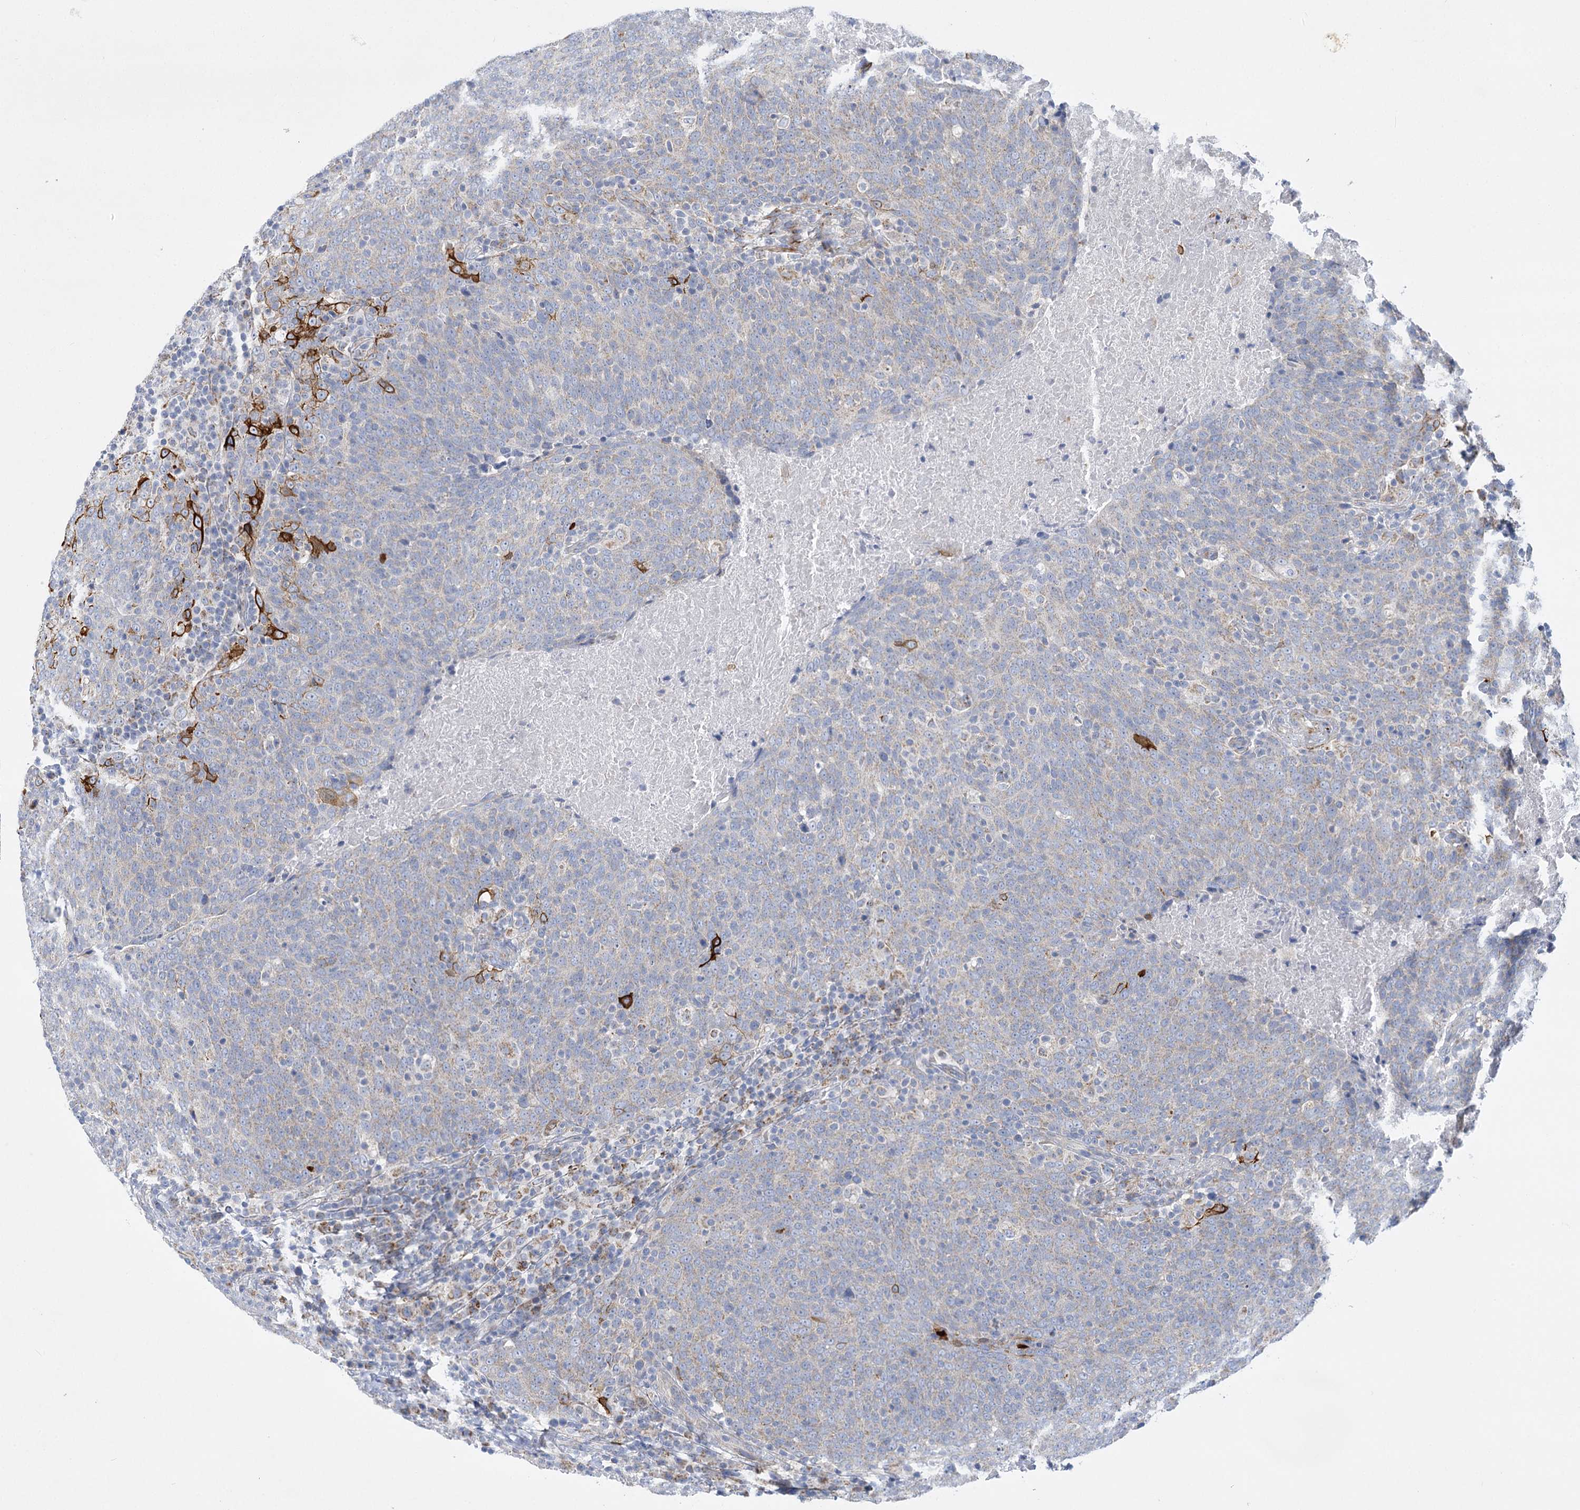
{"staining": {"intensity": "strong", "quantity": "<25%", "location": "cytoplasmic/membranous"}, "tissue": "head and neck cancer", "cell_type": "Tumor cells", "image_type": "cancer", "snomed": [{"axis": "morphology", "description": "Squamous cell carcinoma, NOS"}, {"axis": "morphology", "description": "Squamous cell carcinoma, metastatic, NOS"}, {"axis": "topography", "description": "Lymph node"}, {"axis": "topography", "description": "Head-Neck"}], "caption": "Immunohistochemical staining of head and neck cancer exhibits medium levels of strong cytoplasmic/membranous positivity in approximately <25% of tumor cells. (Stains: DAB in brown, nuclei in blue, Microscopy: brightfield microscopy at high magnification).", "gene": "DHTKD1", "patient": {"sex": "male", "age": 62}}